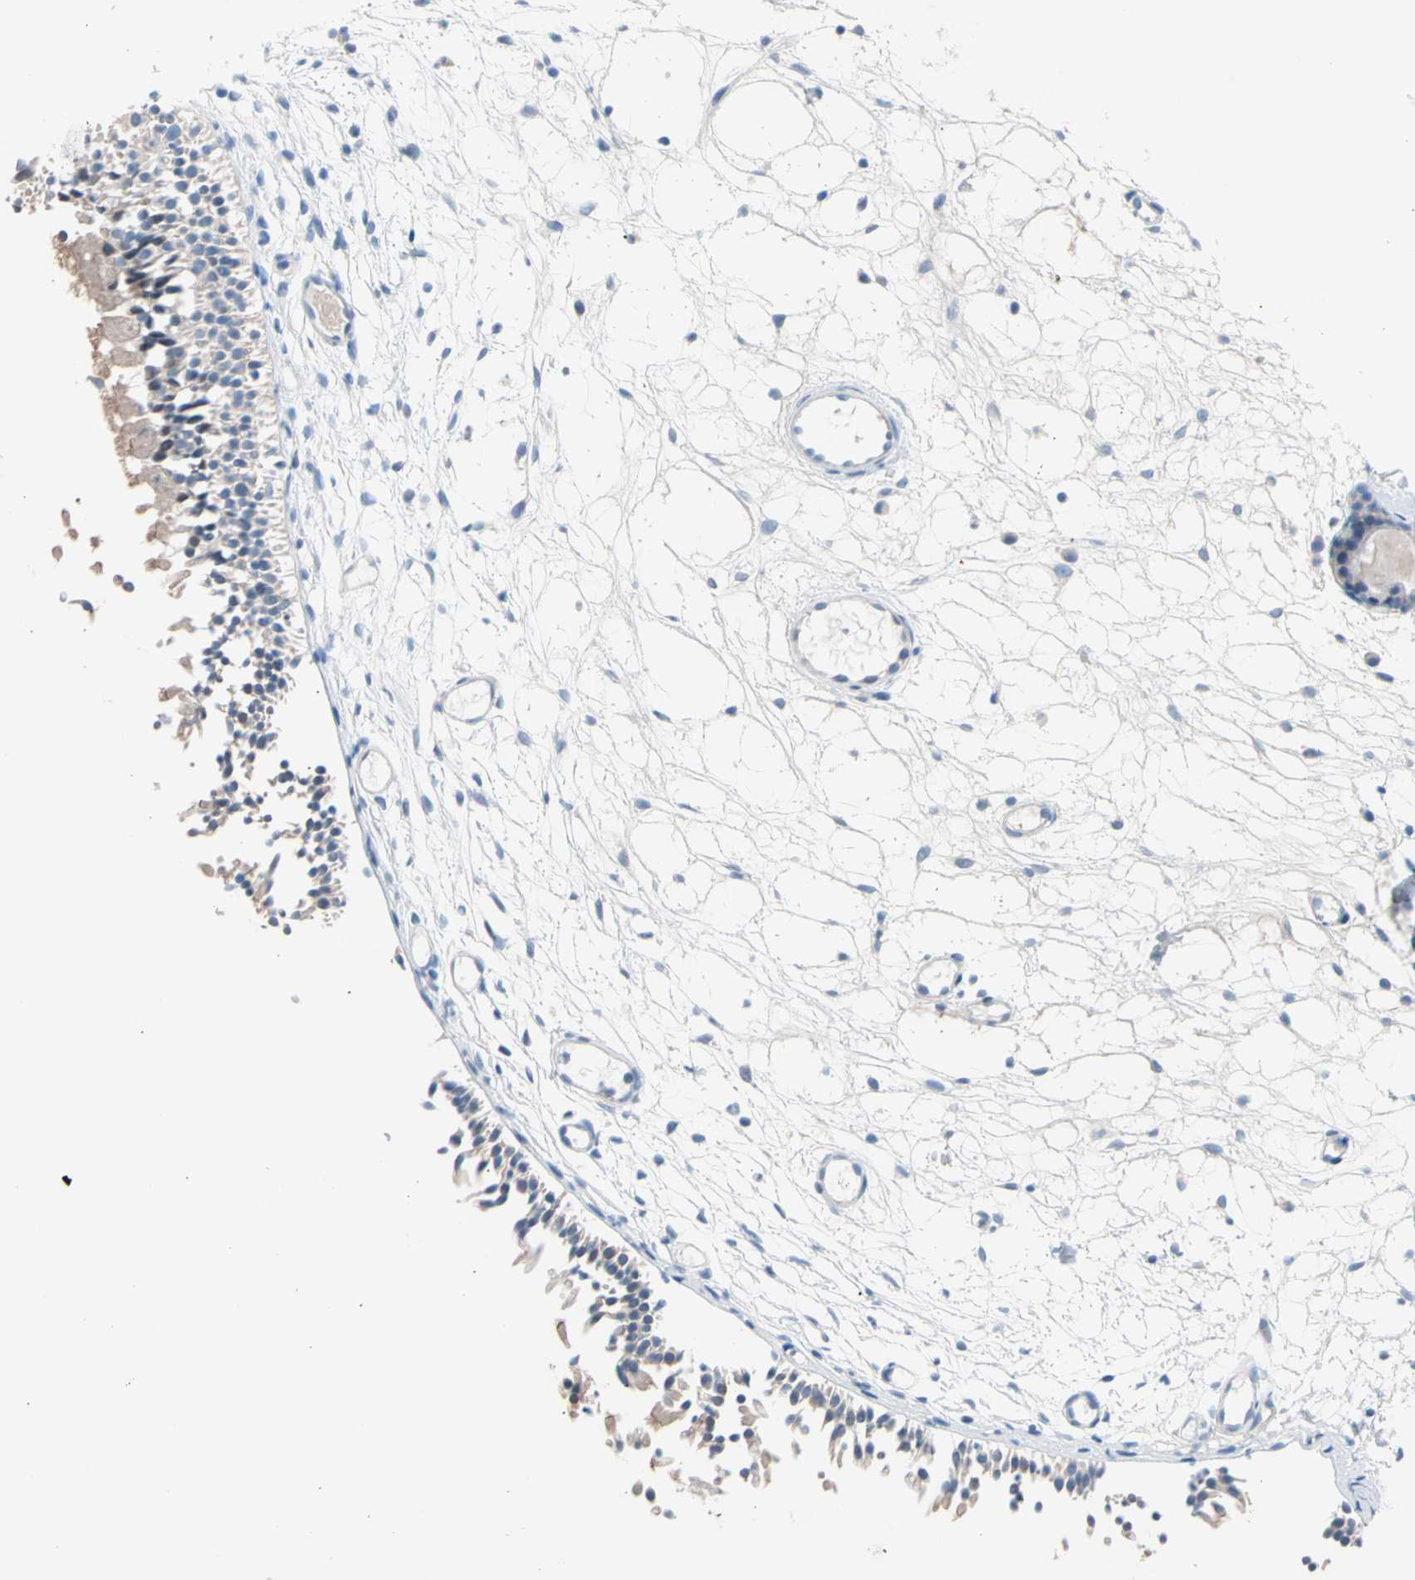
{"staining": {"intensity": "weak", "quantity": "<25%", "location": "cytoplasmic/membranous"}, "tissue": "nasopharynx", "cell_type": "Respiratory epithelial cells", "image_type": "normal", "snomed": [{"axis": "morphology", "description": "Normal tissue, NOS"}, {"axis": "topography", "description": "Nasopharynx"}], "caption": "A histopathology image of nasopharynx stained for a protein demonstrates no brown staining in respiratory epithelial cells. Nuclei are stained in blue.", "gene": "CASQ1", "patient": {"sex": "female", "age": 54}}